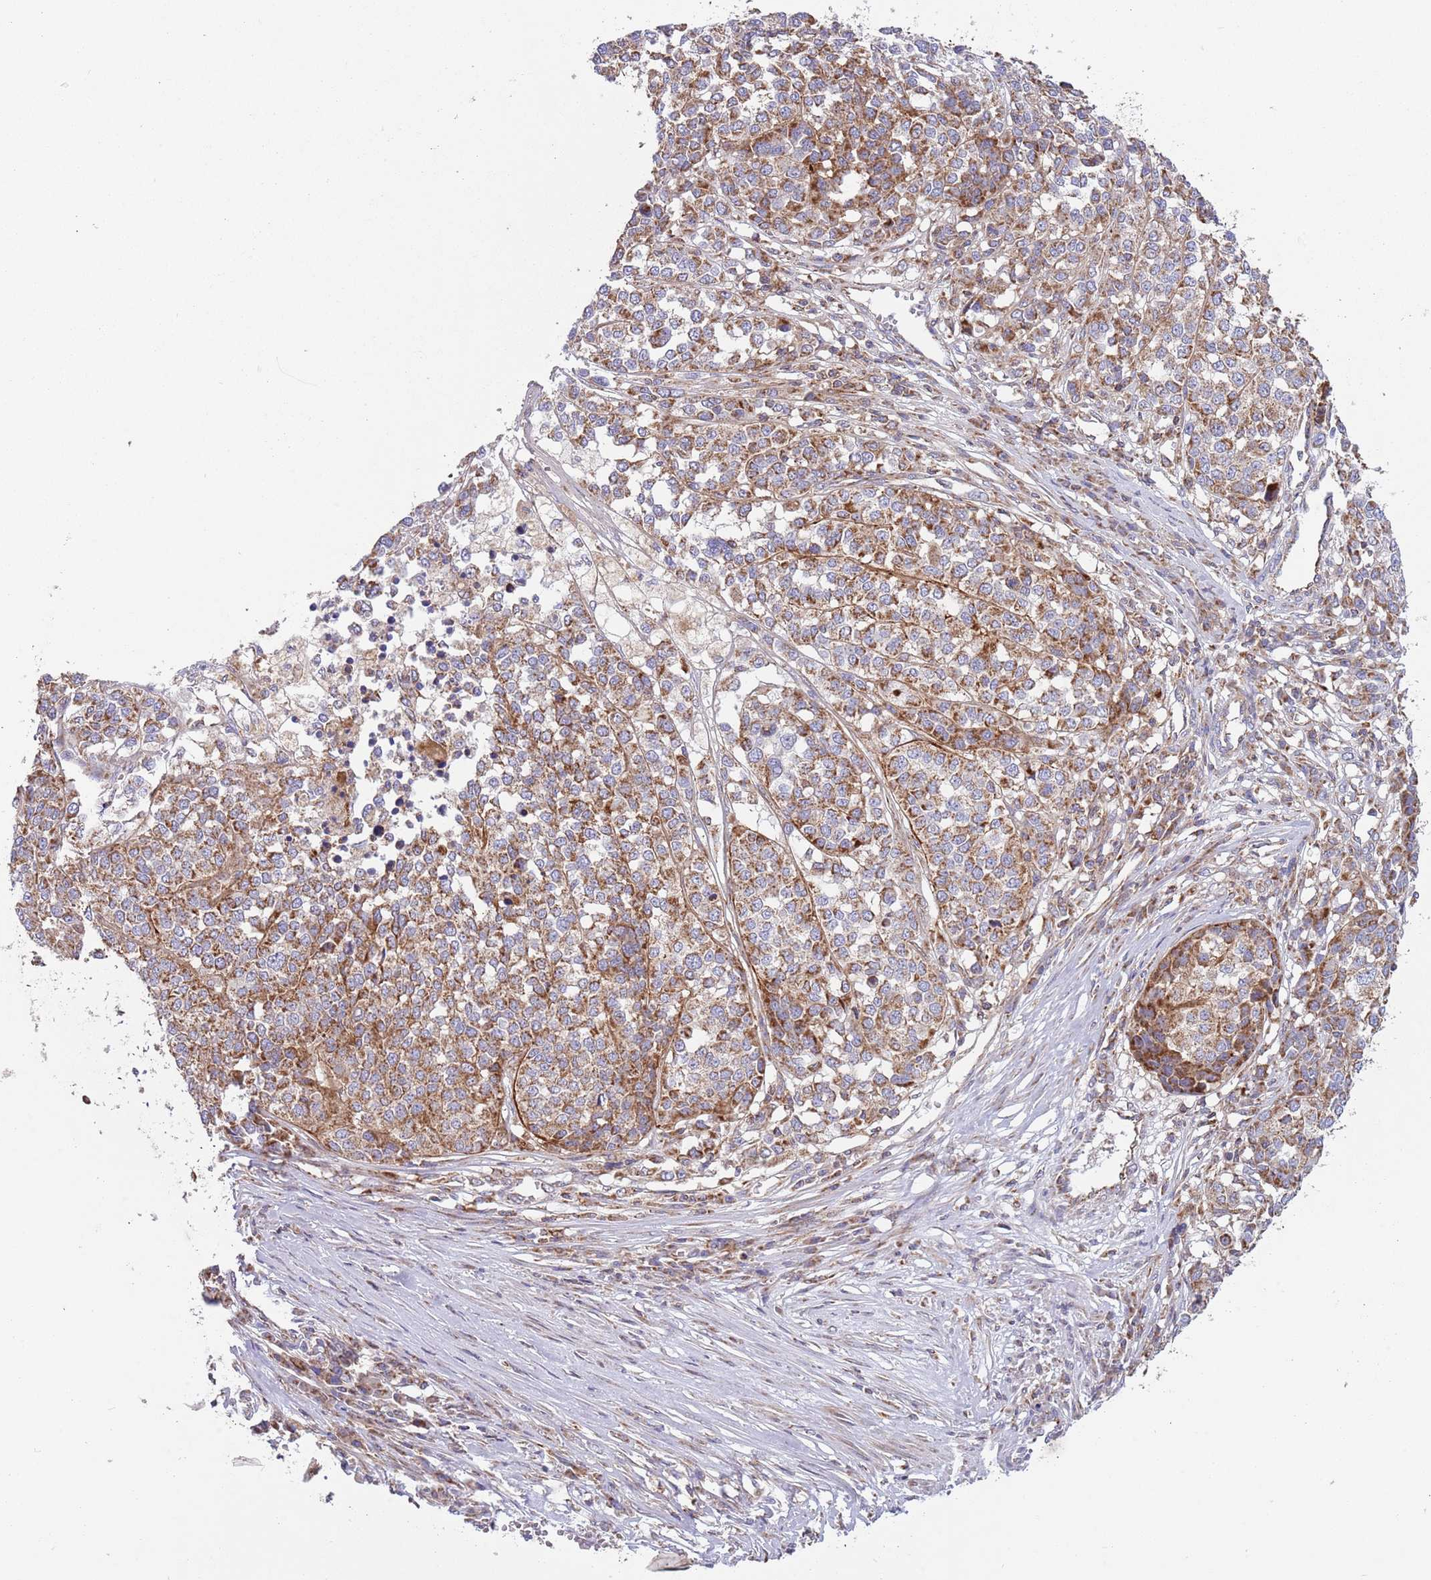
{"staining": {"intensity": "moderate", "quantity": ">75%", "location": "cytoplasmic/membranous"}, "tissue": "melanoma", "cell_type": "Tumor cells", "image_type": "cancer", "snomed": [{"axis": "morphology", "description": "Malignant melanoma, Metastatic site"}, {"axis": "topography", "description": "Lymph node"}], "caption": "High-power microscopy captured an immunohistochemistry image of malignant melanoma (metastatic site), revealing moderate cytoplasmic/membranous staining in about >75% of tumor cells.", "gene": "IRS4", "patient": {"sex": "male", "age": 44}}